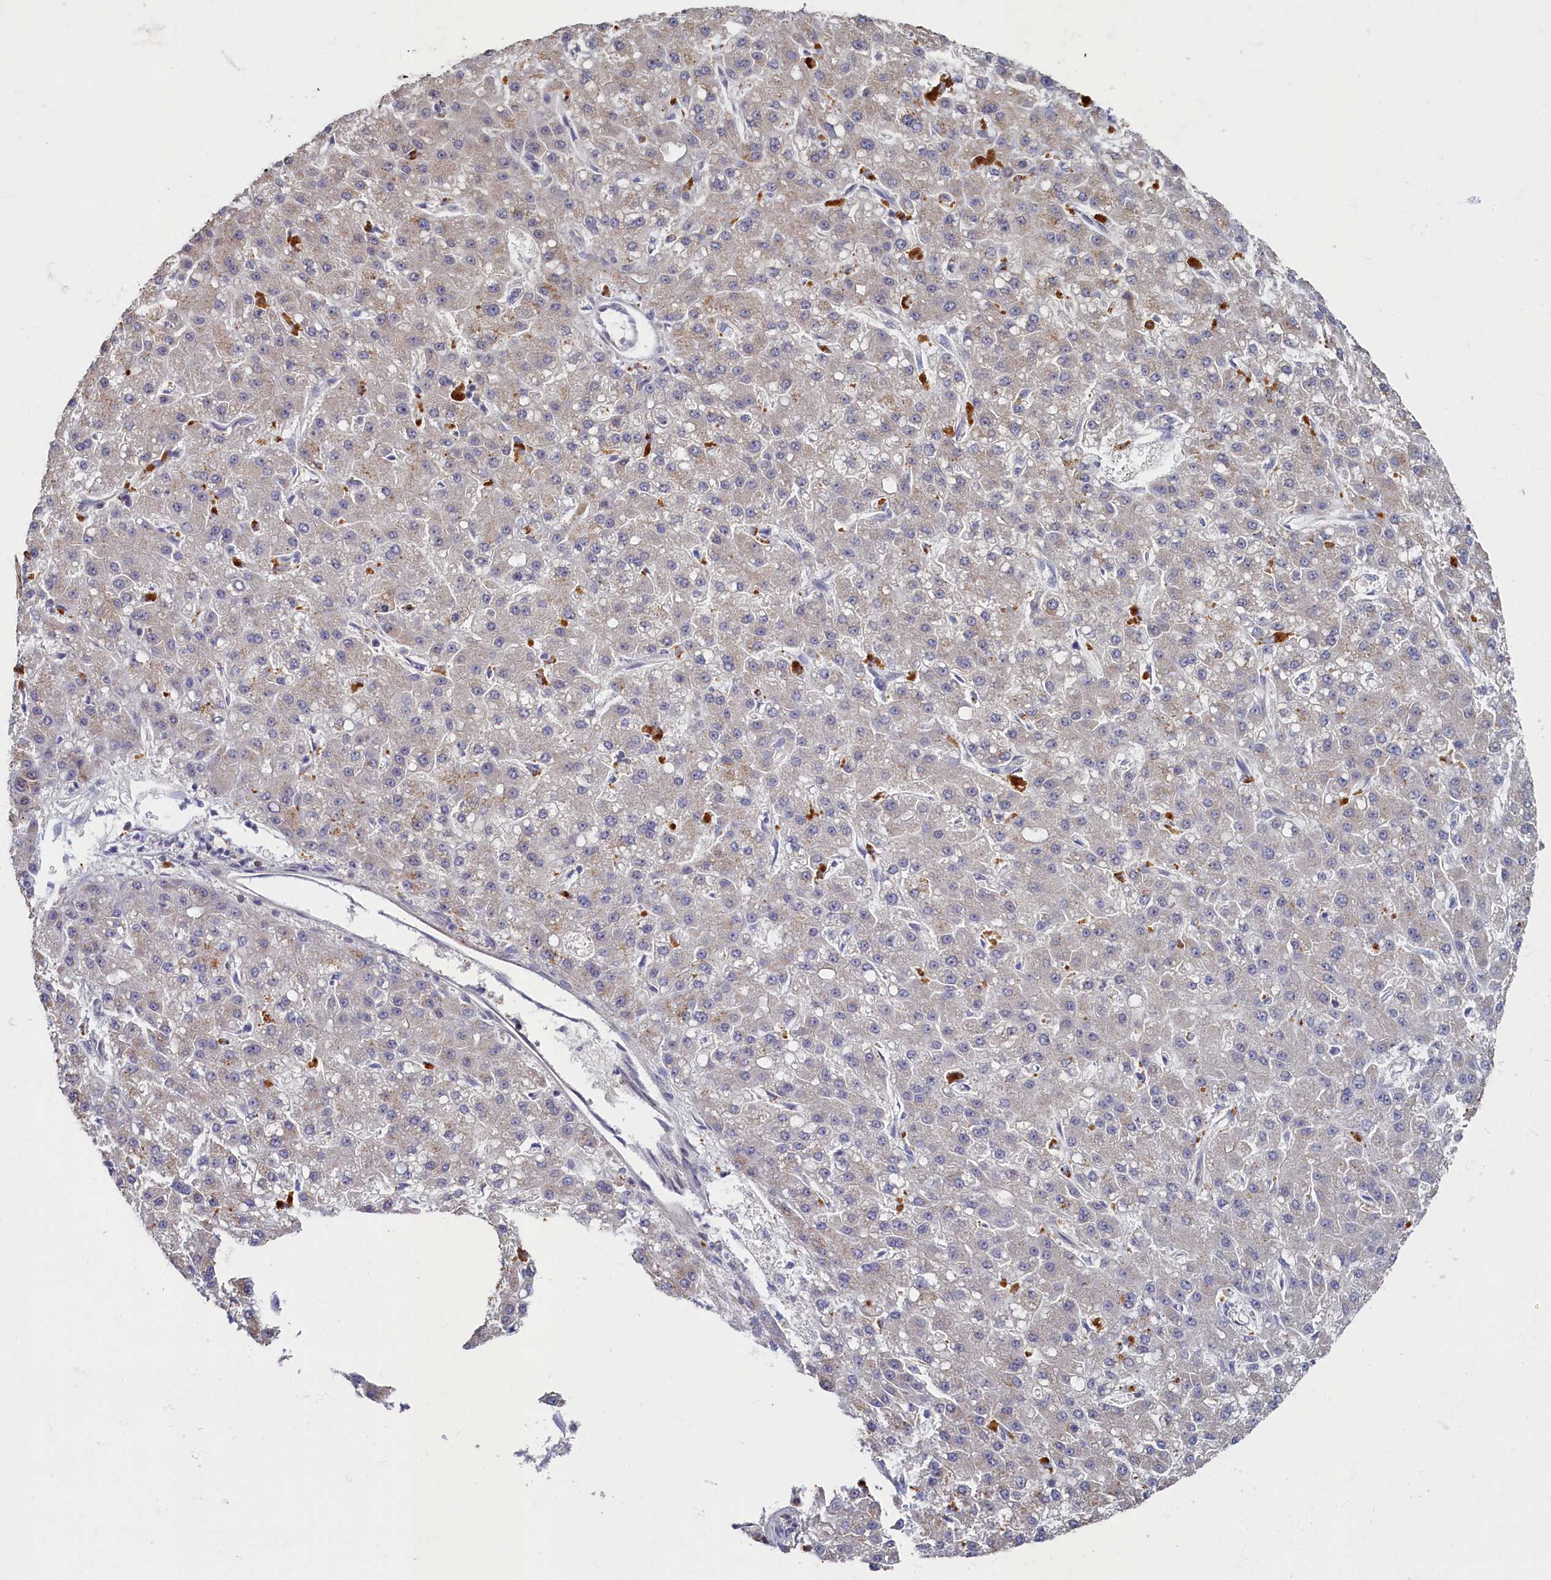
{"staining": {"intensity": "weak", "quantity": "<25%", "location": "cytoplasmic/membranous"}, "tissue": "liver cancer", "cell_type": "Tumor cells", "image_type": "cancer", "snomed": [{"axis": "morphology", "description": "Carcinoma, Hepatocellular, NOS"}, {"axis": "topography", "description": "Liver"}], "caption": "An IHC histopathology image of hepatocellular carcinoma (liver) is shown. There is no staining in tumor cells of hepatocellular carcinoma (liver). (Immunohistochemistry (ihc), brightfield microscopy, high magnification).", "gene": "HUNK", "patient": {"sex": "male", "age": 67}}